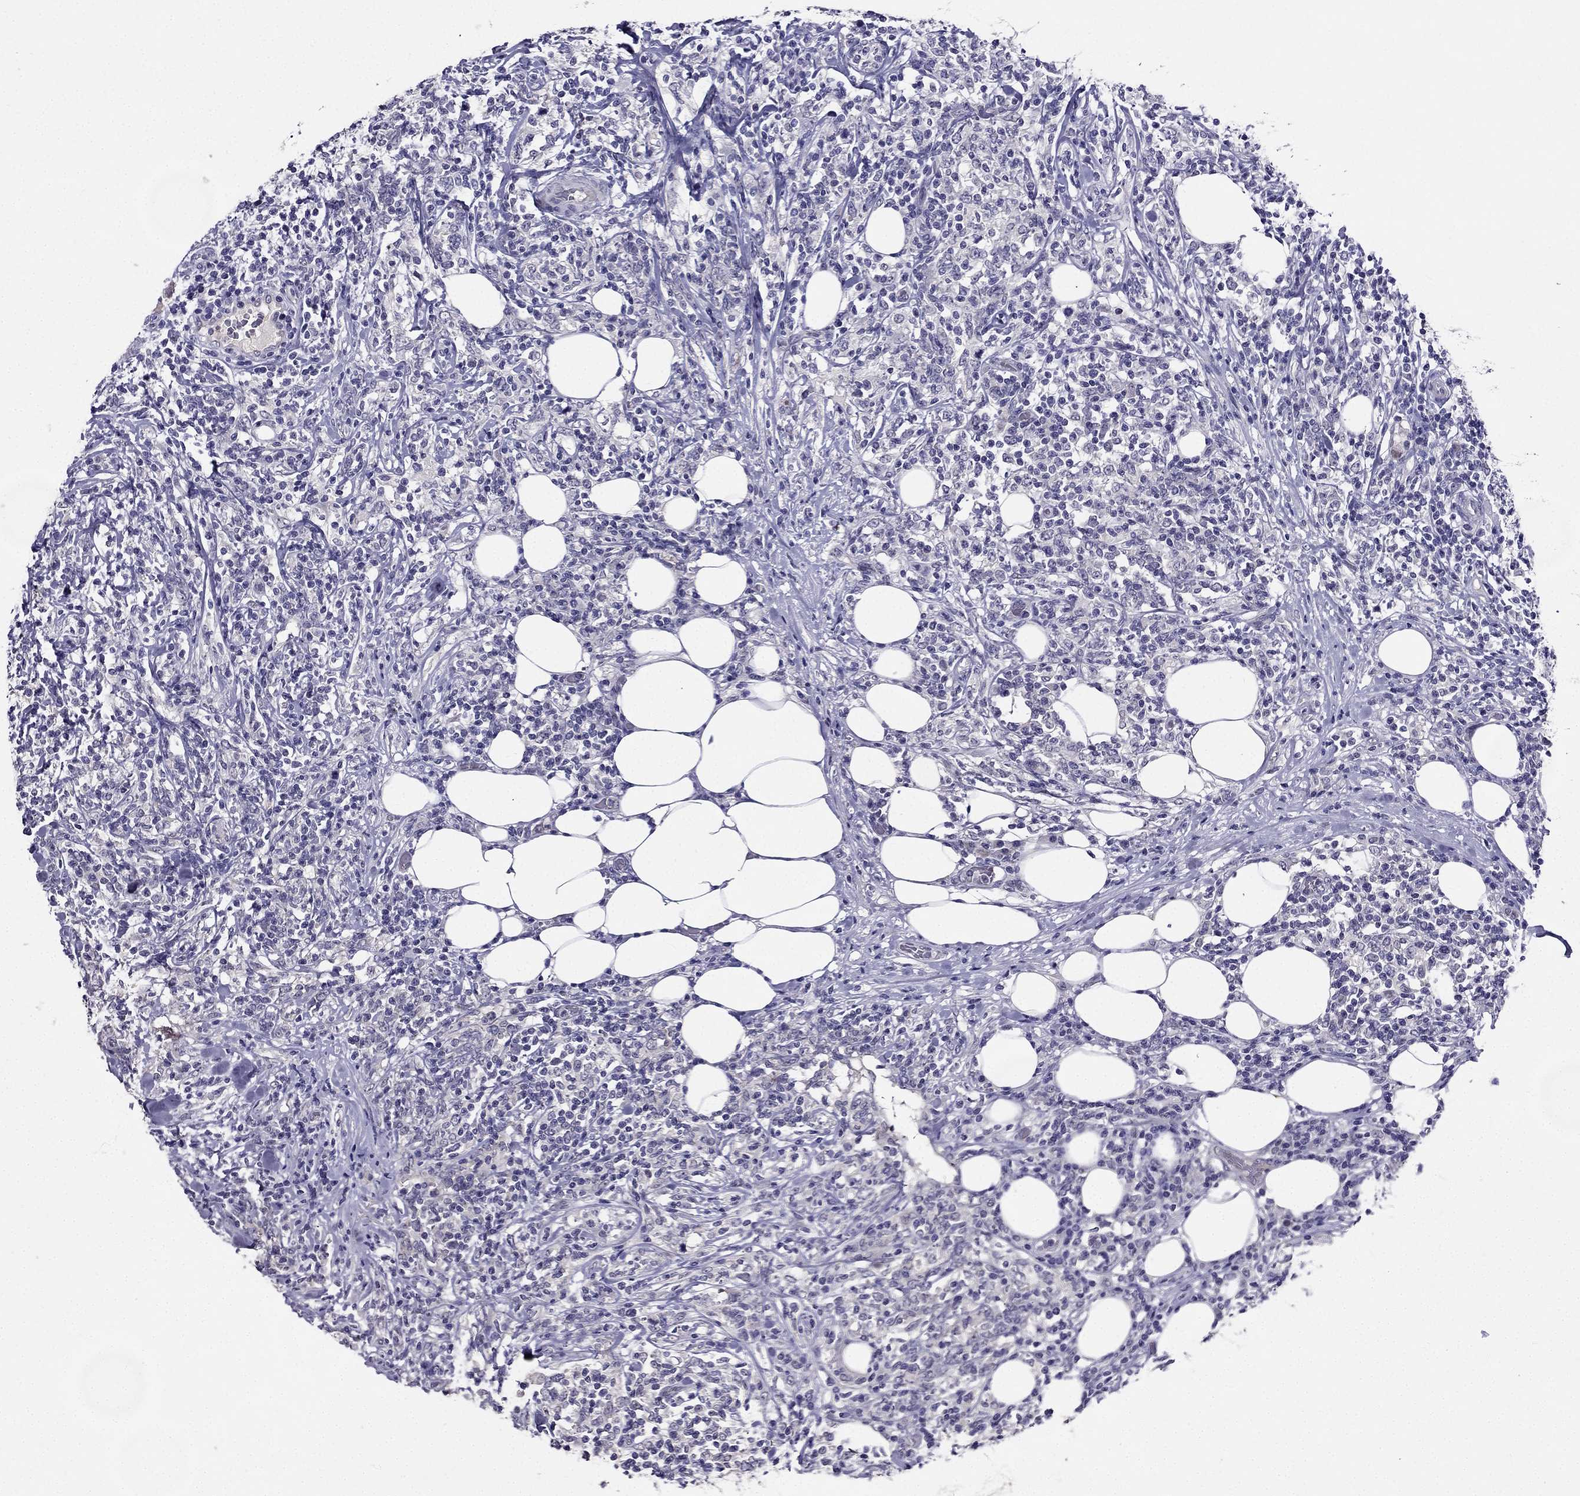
{"staining": {"intensity": "negative", "quantity": "none", "location": "none"}, "tissue": "lymphoma", "cell_type": "Tumor cells", "image_type": "cancer", "snomed": [{"axis": "morphology", "description": "Malignant lymphoma, non-Hodgkin's type, High grade"}, {"axis": "topography", "description": "Lymph node"}], "caption": "Immunohistochemistry of human lymphoma shows no staining in tumor cells. Brightfield microscopy of immunohistochemistry (IHC) stained with DAB (brown) and hematoxylin (blue), captured at high magnification.", "gene": "DUSP15", "patient": {"sex": "female", "age": 84}}